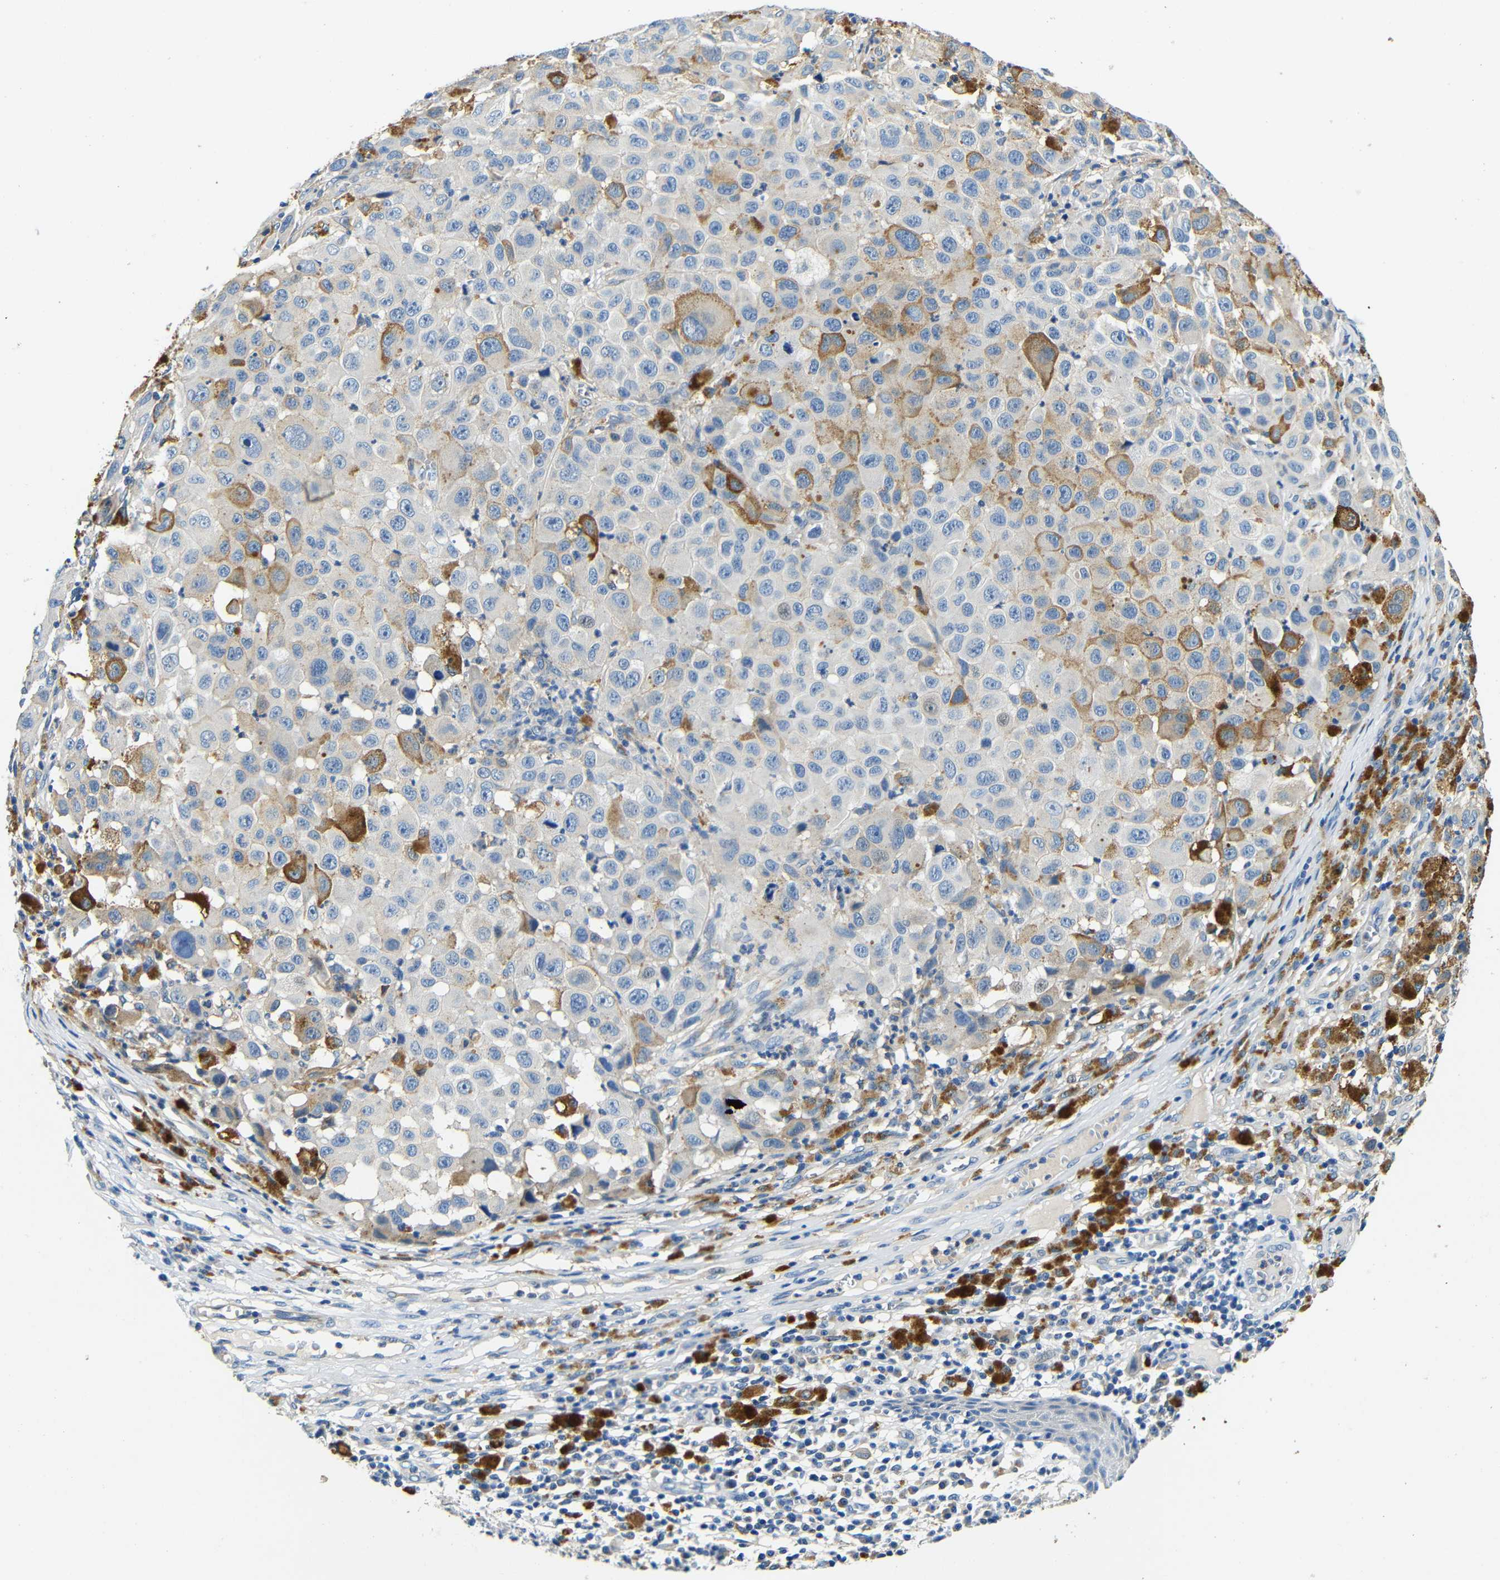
{"staining": {"intensity": "weak", "quantity": "25%-75%", "location": "cytoplasmic/membranous"}, "tissue": "melanoma", "cell_type": "Tumor cells", "image_type": "cancer", "snomed": [{"axis": "morphology", "description": "Malignant melanoma, NOS"}, {"axis": "topography", "description": "Skin"}], "caption": "This image reveals IHC staining of human malignant melanoma, with low weak cytoplasmic/membranous staining in approximately 25%-75% of tumor cells.", "gene": "FMO5", "patient": {"sex": "male", "age": 96}}